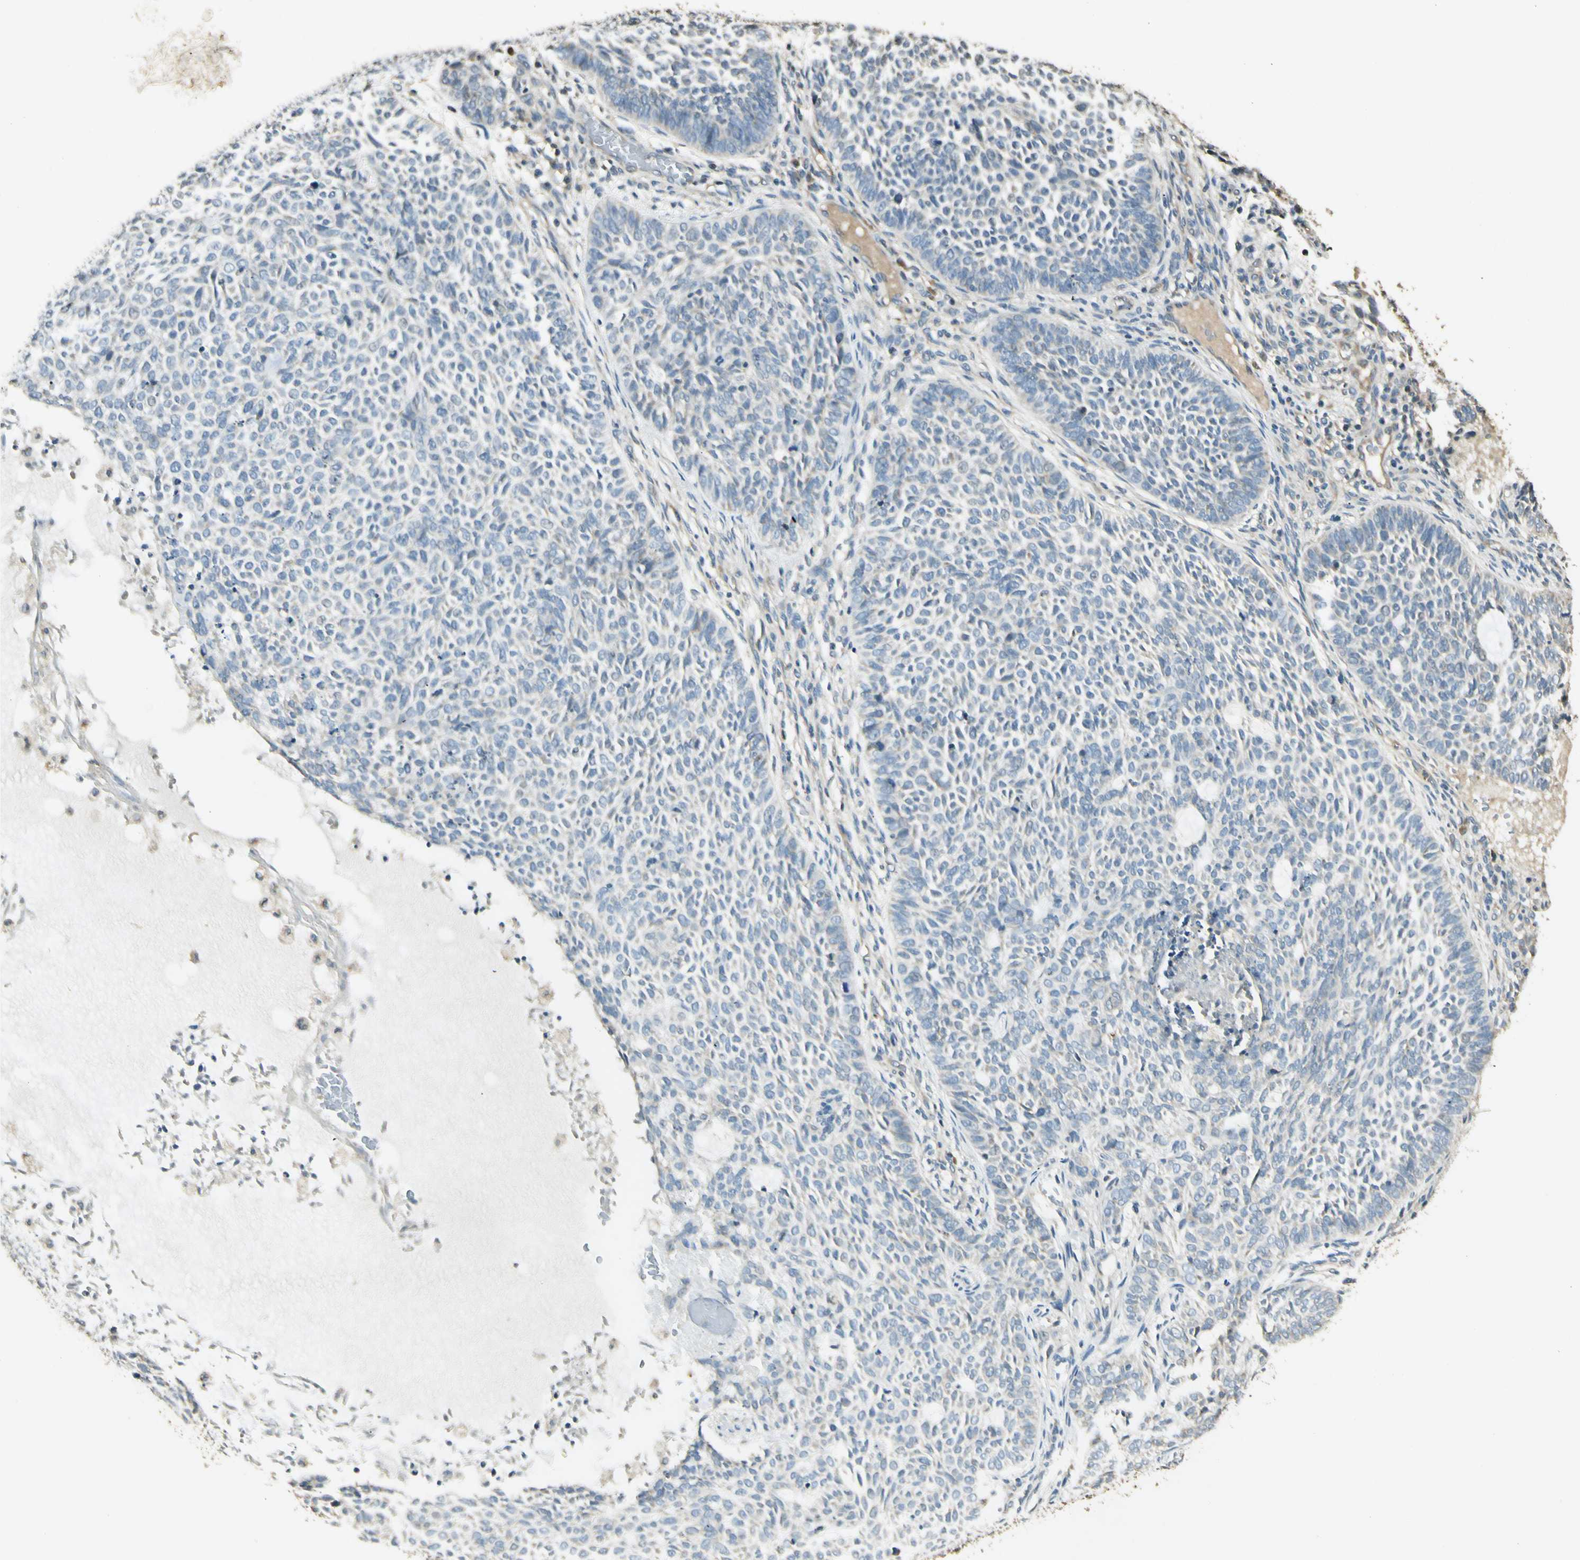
{"staining": {"intensity": "negative", "quantity": "none", "location": "none"}, "tissue": "skin cancer", "cell_type": "Tumor cells", "image_type": "cancer", "snomed": [{"axis": "morphology", "description": "Basal cell carcinoma"}, {"axis": "topography", "description": "Skin"}], "caption": "An immunohistochemistry micrograph of basal cell carcinoma (skin) is shown. There is no staining in tumor cells of basal cell carcinoma (skin). Brightfield microscopy of immunohistochemistry stained with DAB (3,3'-diaminobenzidine) (brown) and hematoxylin (blue), captured at high magnification.", "gene": "UXS1", "patient": {"sex": "male", "age": 87}}